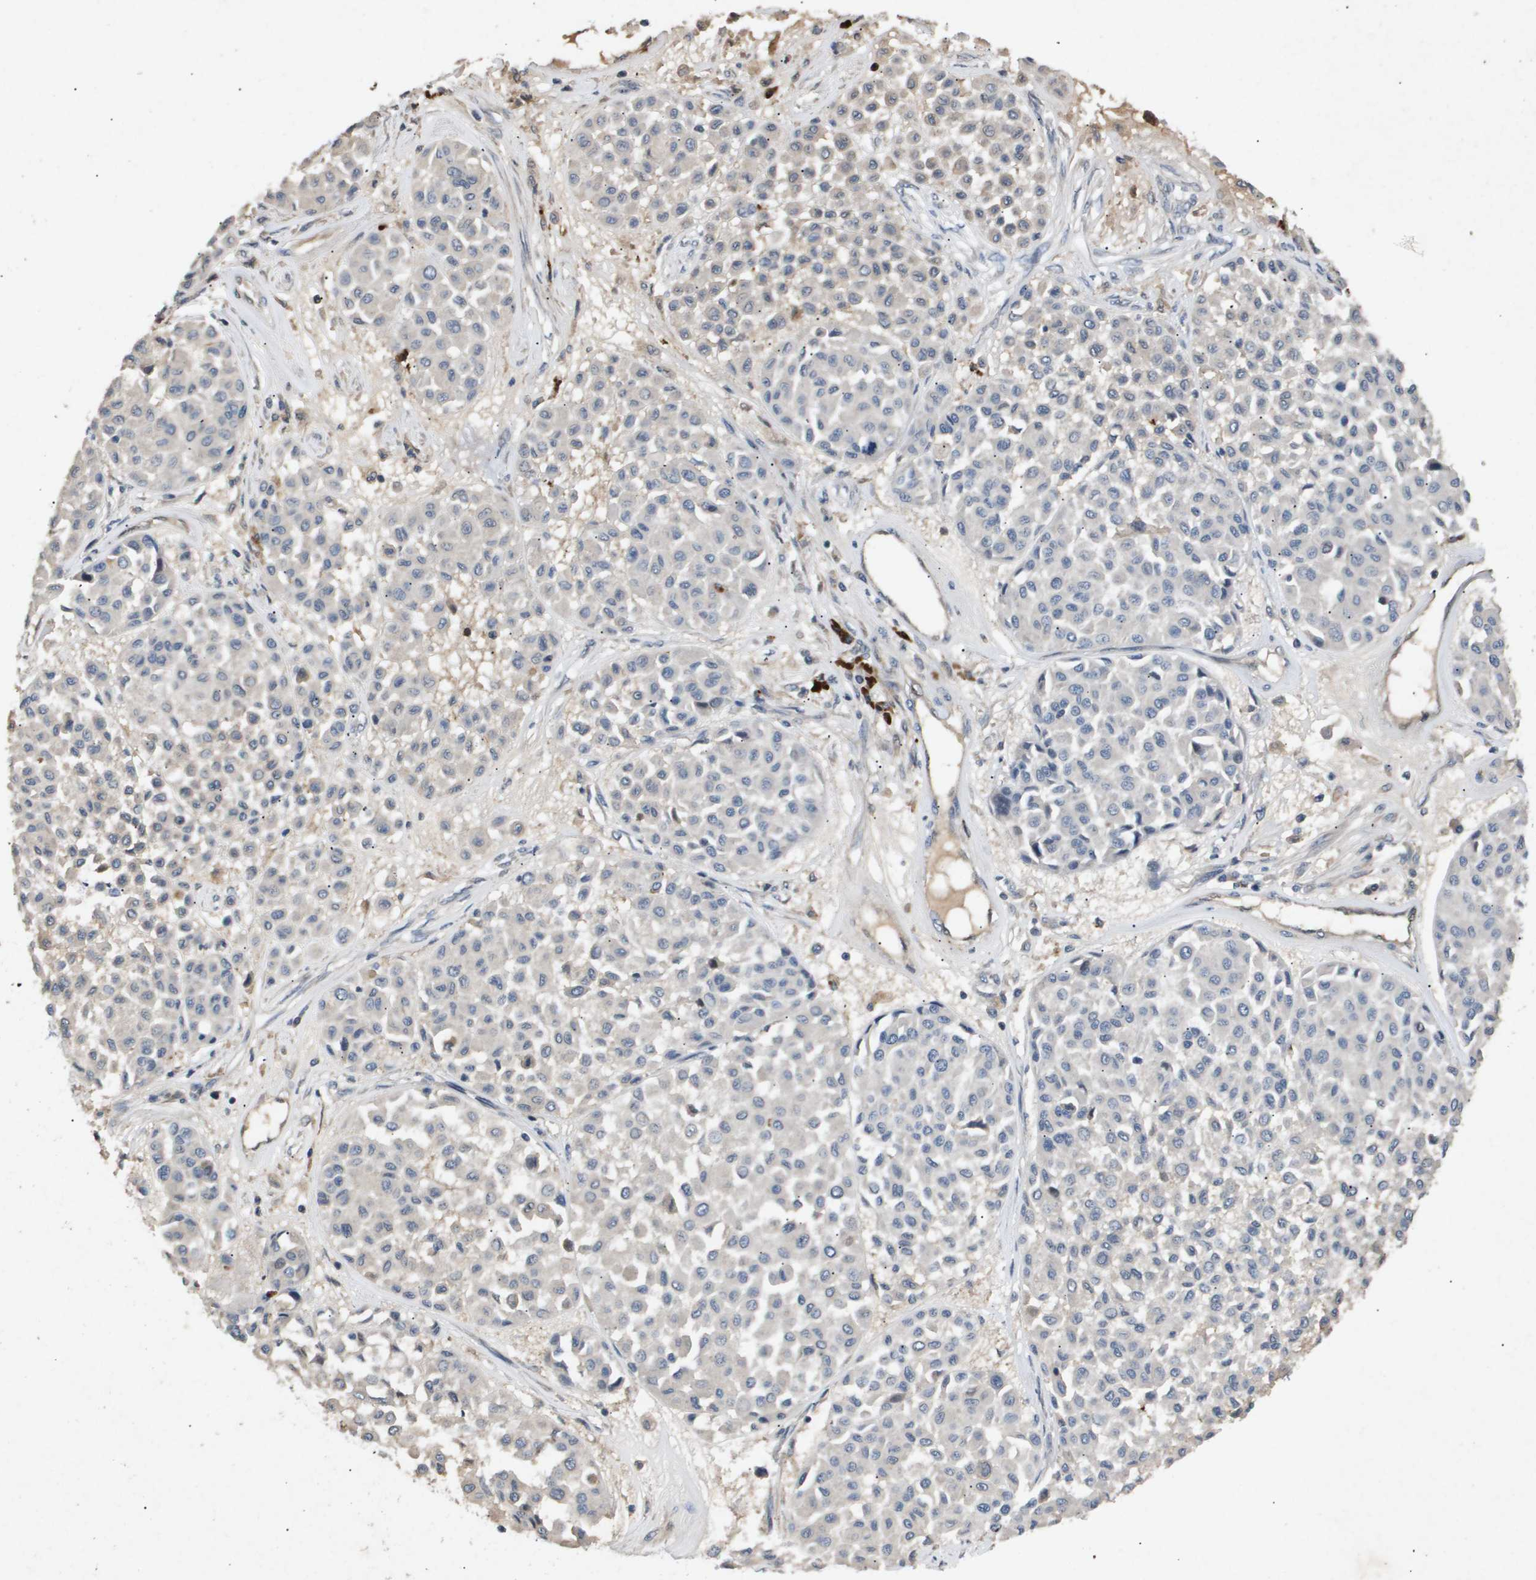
{"staining": {"intensity": "negative", "quantity": "none", "location": "none"}, "tissue": "melanoma", "cell_type": "Tumor cells", "image_type": "cancer", "snomed": [{"axis": "morphology", "description": "Malignant melanoma, Metastatic site"}, {"axis": "topography", "description": "Soft tissue"}], "caption": "This is an immunohistochemistry image of melanoma. There is no expression in tumor cells.", "gene": "ERG", "patient": {"sex": "male", "age": 41}}